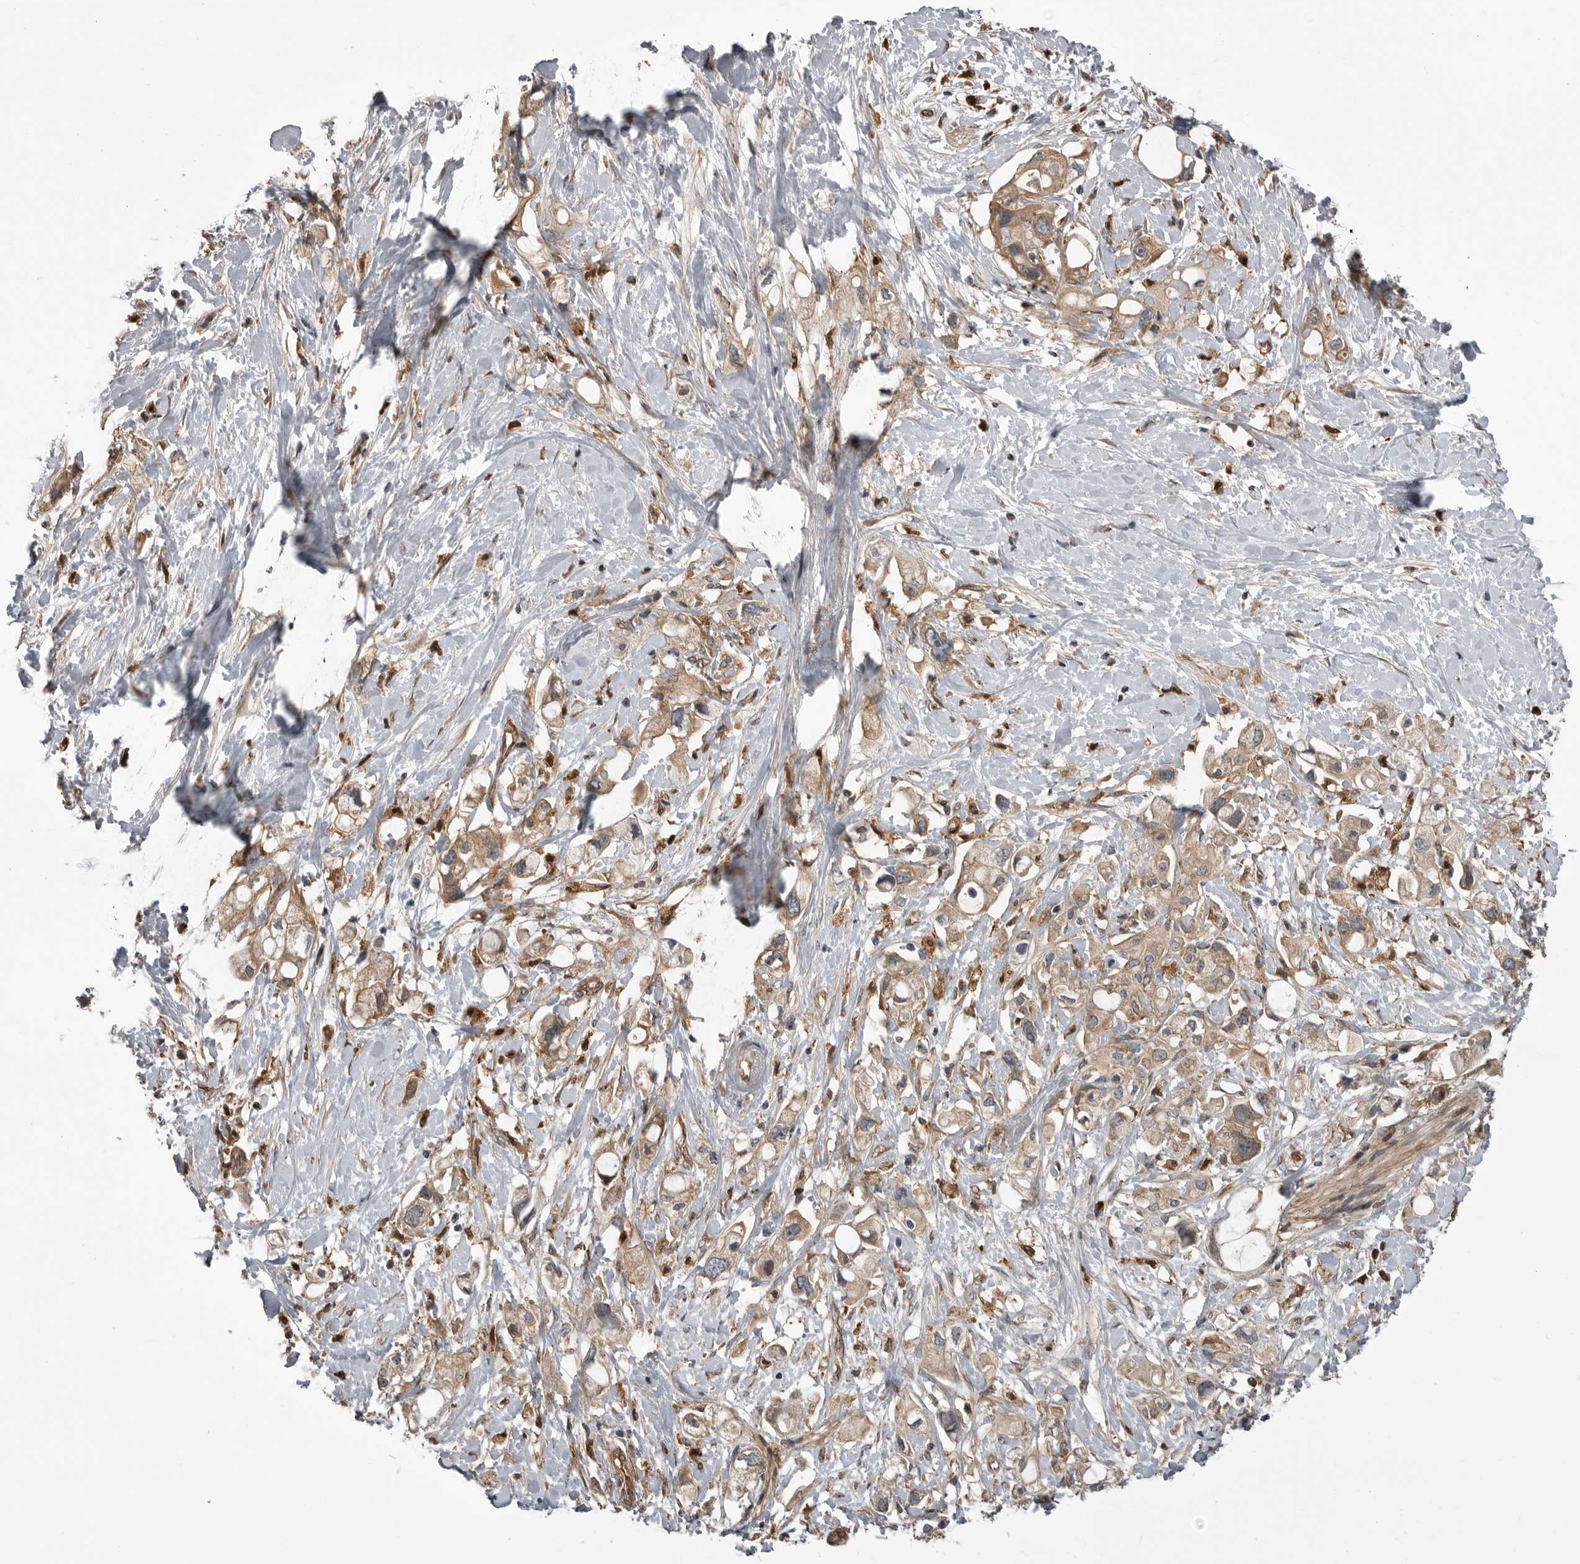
{"staining": {"intensity": "weak", "quantity": ">75%", "location": "cytoplasmic/membranous"}, "tissue": "pancreatic cancer", "cell_type": "Tumor cells", "image_type": "cancer", "snomed": [{"axis": "morphology", "description": "Adenocarcinoma, NOS"}, {"axis": "topography", "description": "Pancreas"}], "caption": "Immunohistochemical staining of pancreatic cancer (adenocarcinoma) reveals low levels of weak cytoplasmic/membranous protein staining in approximately >75% of tumor cells.", "gene": "RAB3GAP2", "patient": {"sex": "female", "age": 56}}